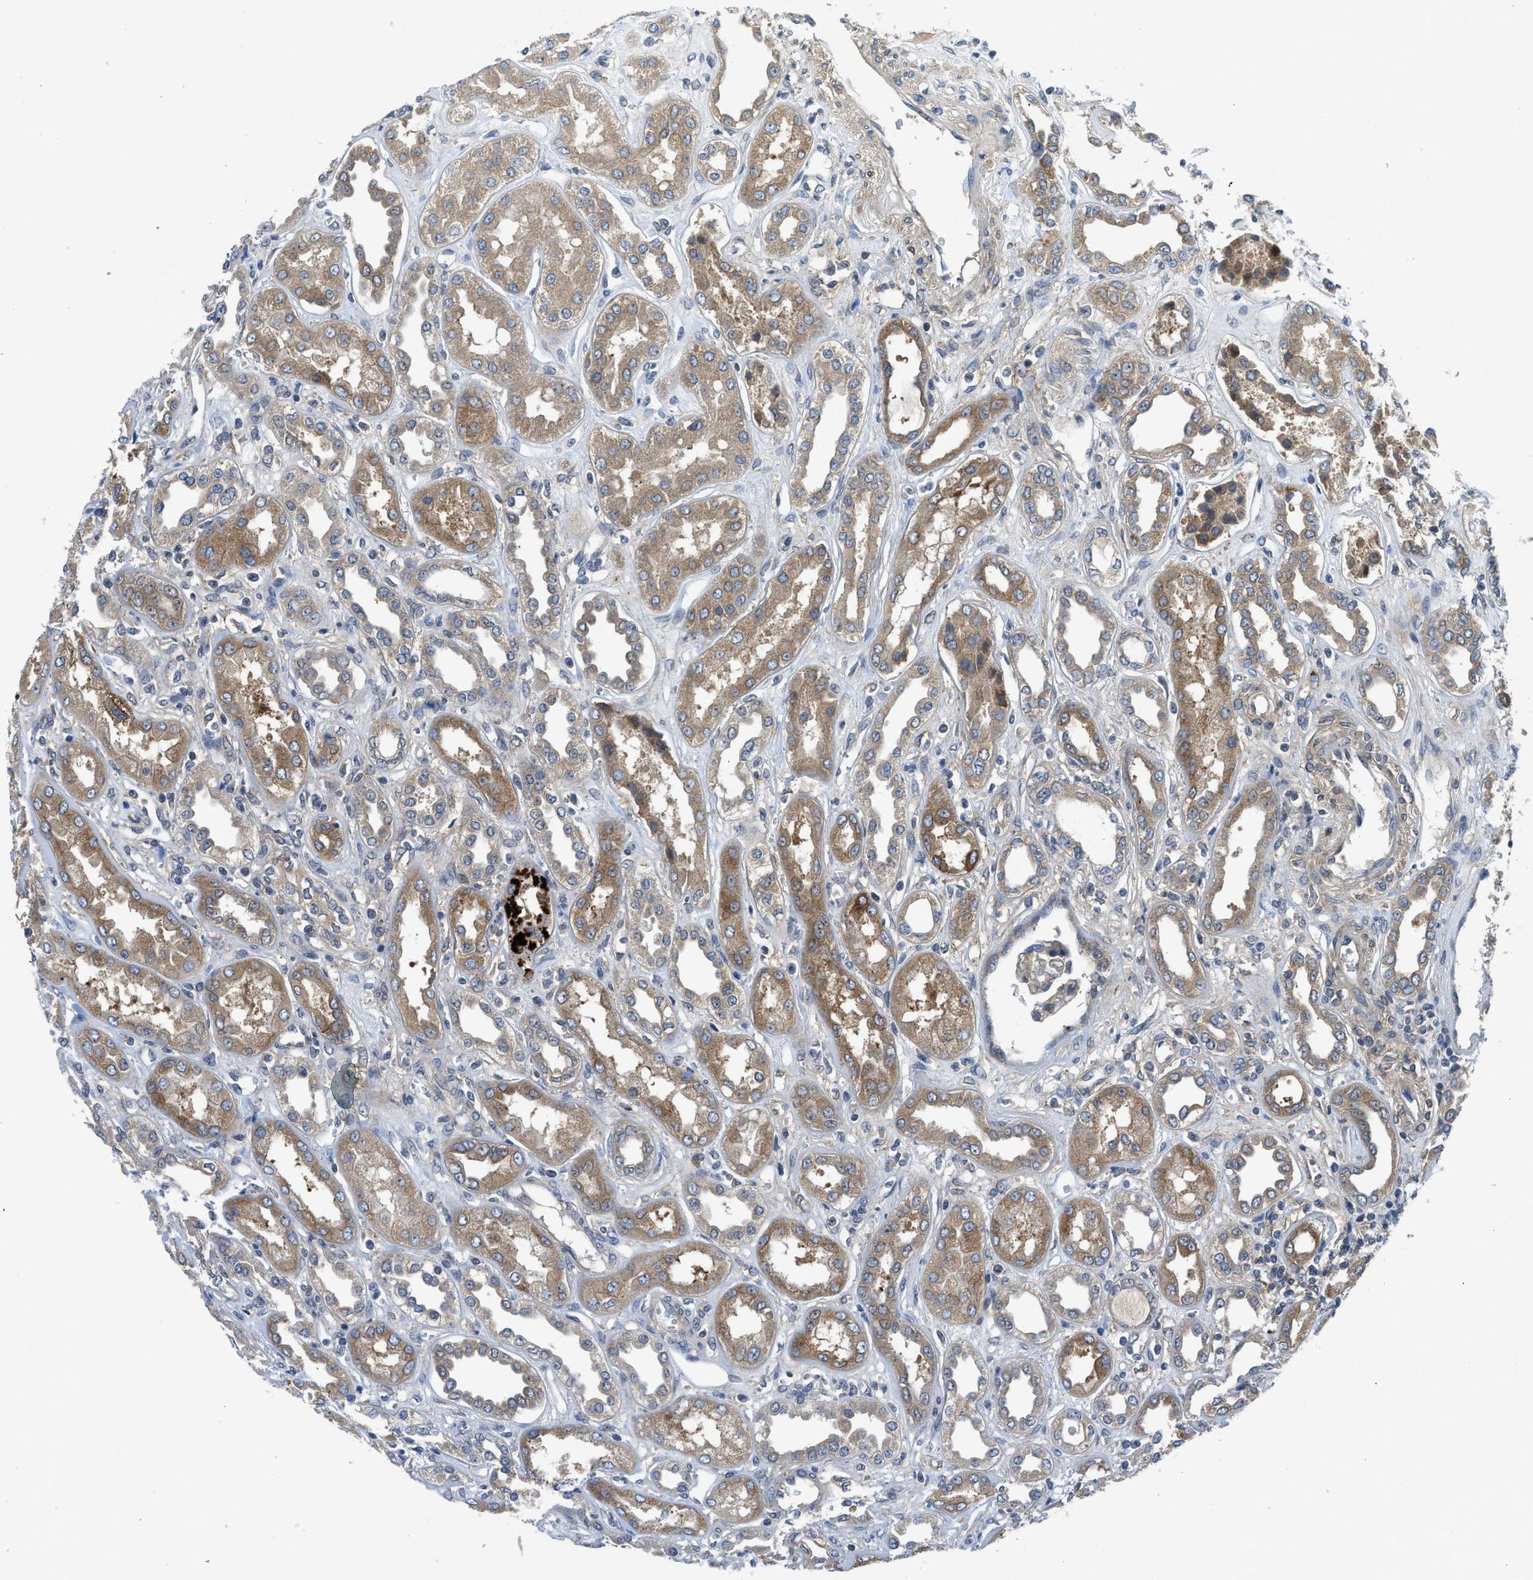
{"staining": {"intensity": "negative", "quantity": "none", "location": "none"}, "tissue": "kidney", "cell_type": "Cells in glomeruli", "image_type": "normal", "snomed": [{"axis": "morphology", "description": "Normal tissue, NOS"}, {"axis": "topography", "description": "Kidney"}], "caption": "IHC photomicrograph of unremarkable human kidney stained for a protein (brown), which demonstrates no staining in cells in glomeruli.", "gene": "PANX1", "patient": {"sex": "male", "age": 59}}